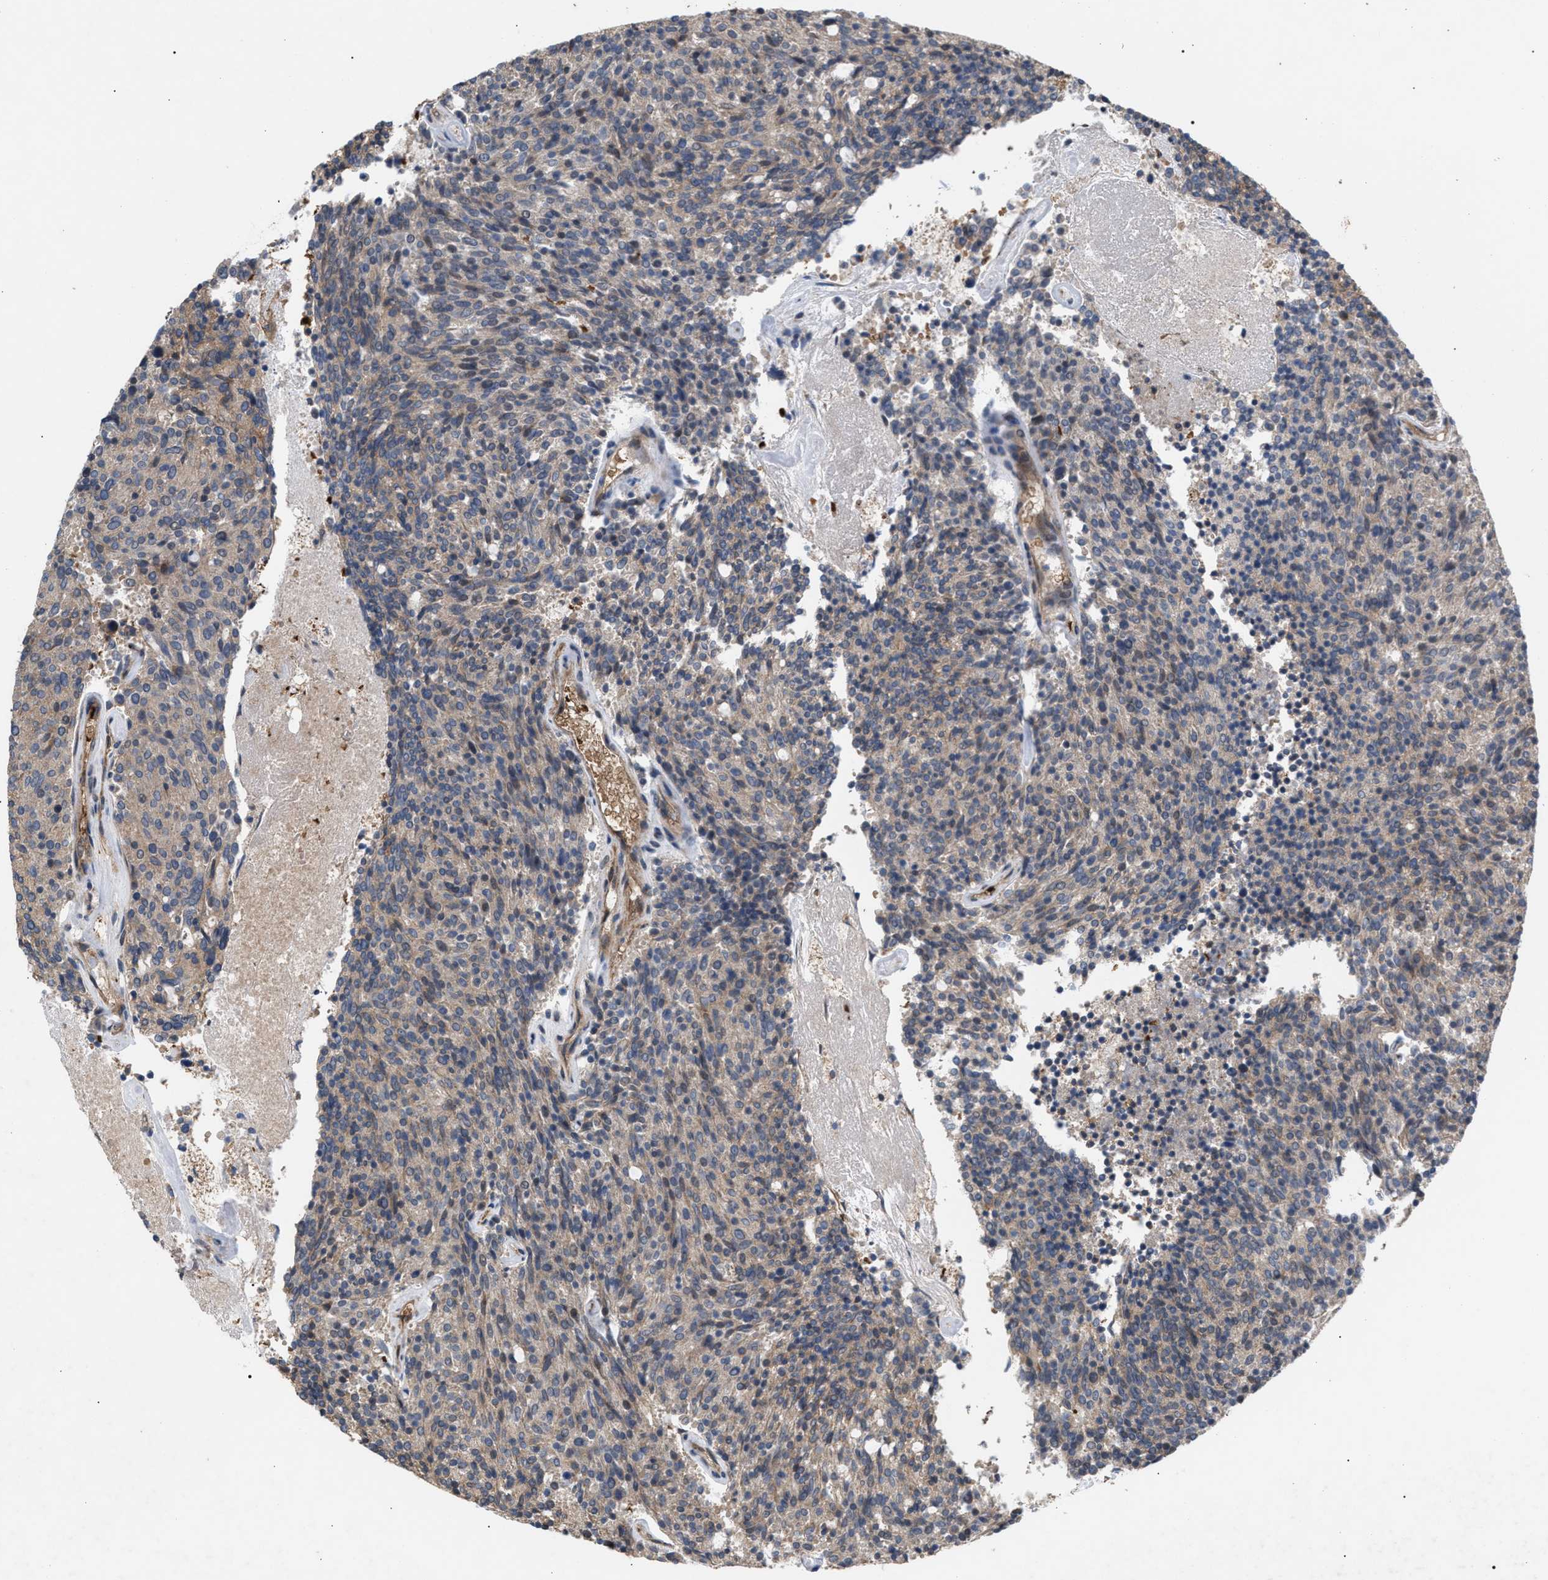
{"staining": {"intensity": "weak", "quantity": "25%-75%", "location": "cytoplasmic/membranous"}, "tissue": "carcinoid", "cell_type": "Tumor cells", "image_type": "cancer", "snomed": [{"axis": "morphology", "description": "Carcinoid, malignant, NOS"}, {"axis": "topography", "description": "Pancreas"}], "caption": "Immunohistochemical staining of carcinoid exhibits weak cytoplasmic/membranous protein expression in about 25%-75% of tumor cells. (brown staining indicates protein expression, while blue staining denotes nuclei).", "gene": "GCC1", "patient": {"sex": "female", "age": 54}}